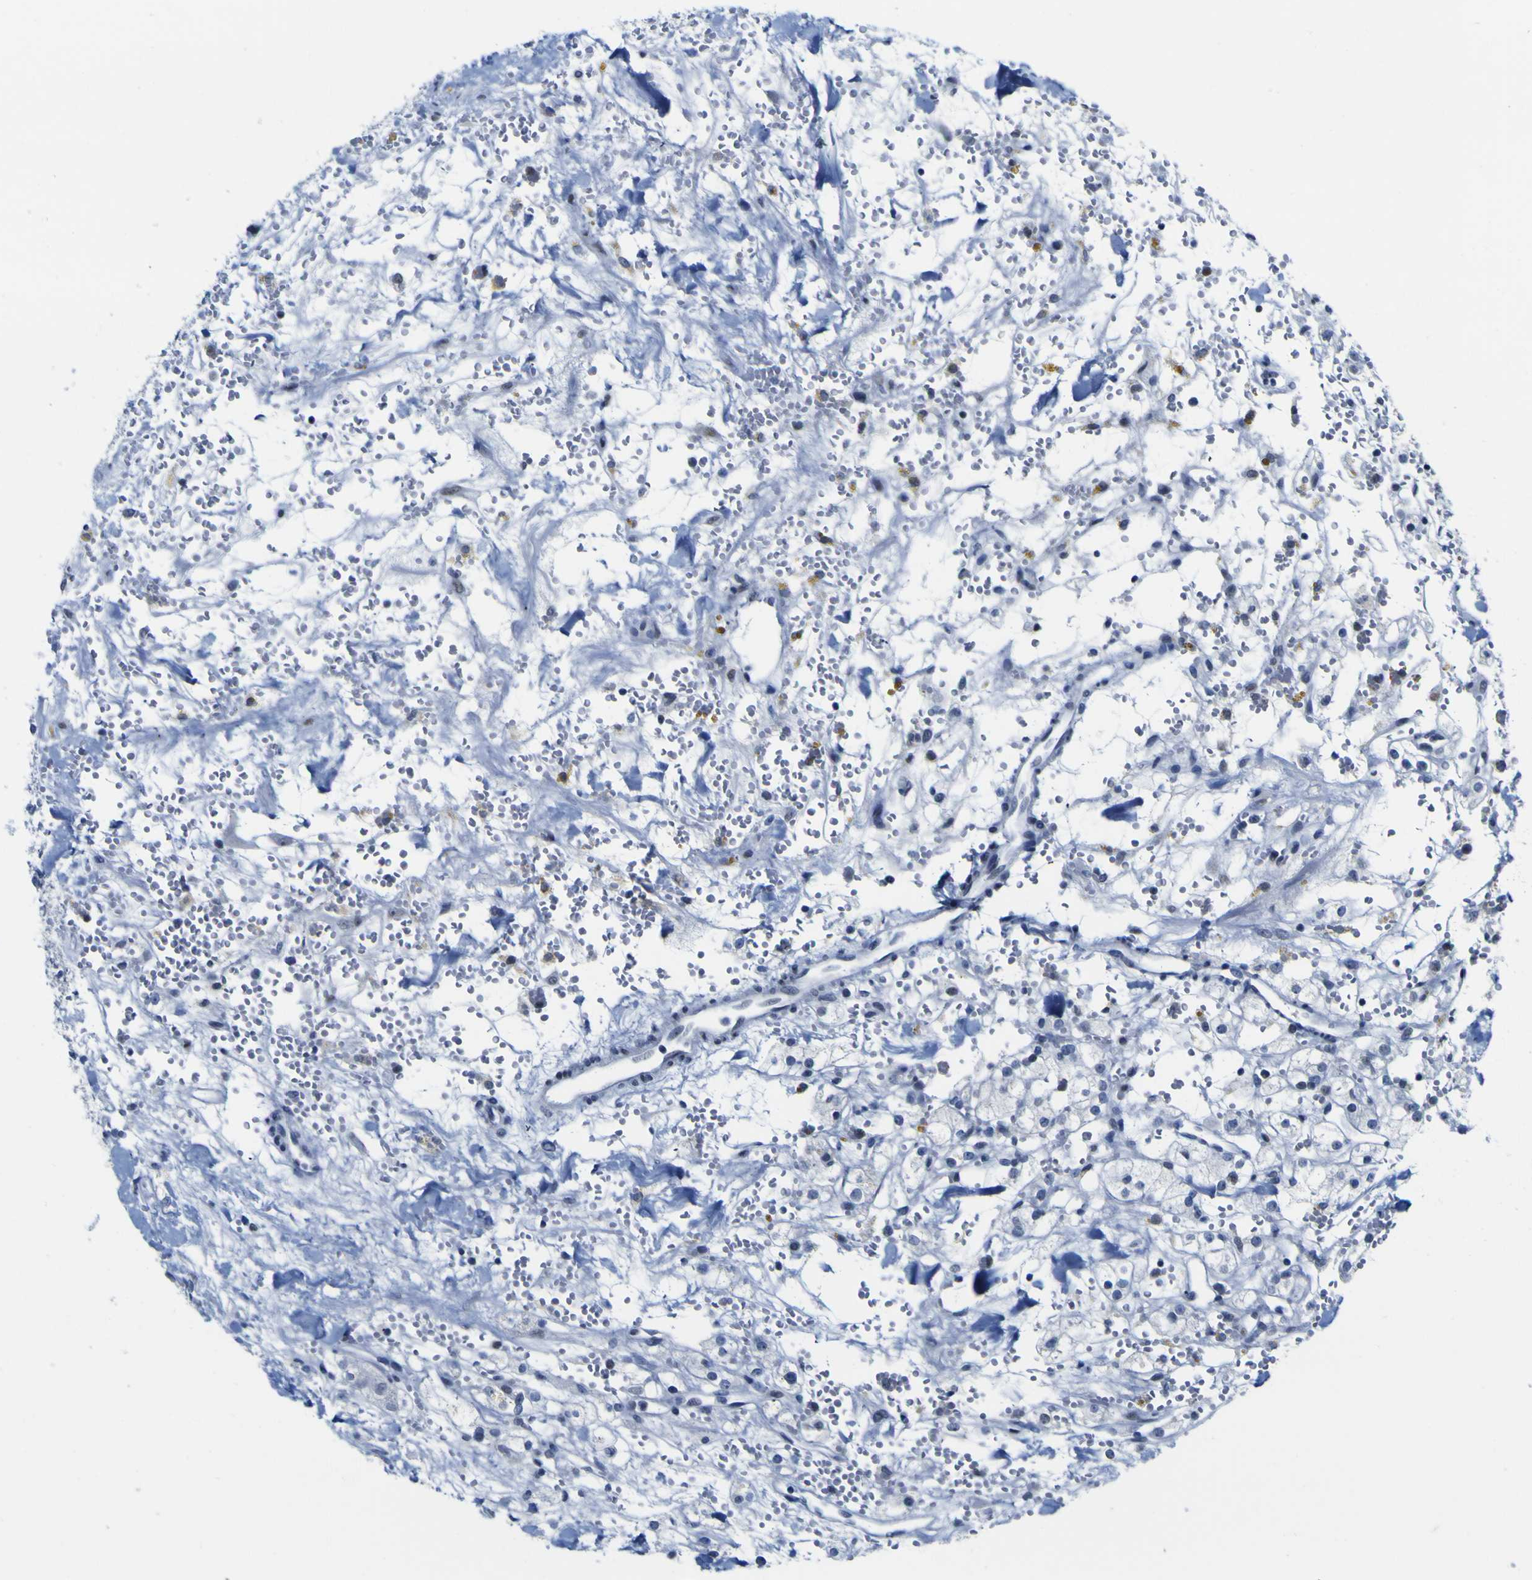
{"staining": {"intensity": "negative", "quantity": "none", "location": "none"}, "tissue": "renal cancer", "cell_type": "Tumor cells", "image_type": "cancer", "snomed": [{"axis": "morphology", "description": "Adenocarcinoma, NOS"}, {"axis": "topography", "description": "Kidney"}], "caption": "Immunohistochemistry histopathology image of neoplastic tissue: human renal cancer (adenocarcinoma) stained with DAB reveals no significant protein positivity in tumor cells.", "gene": "MBD3", "patient": {"sex": "male", "age": 61}}